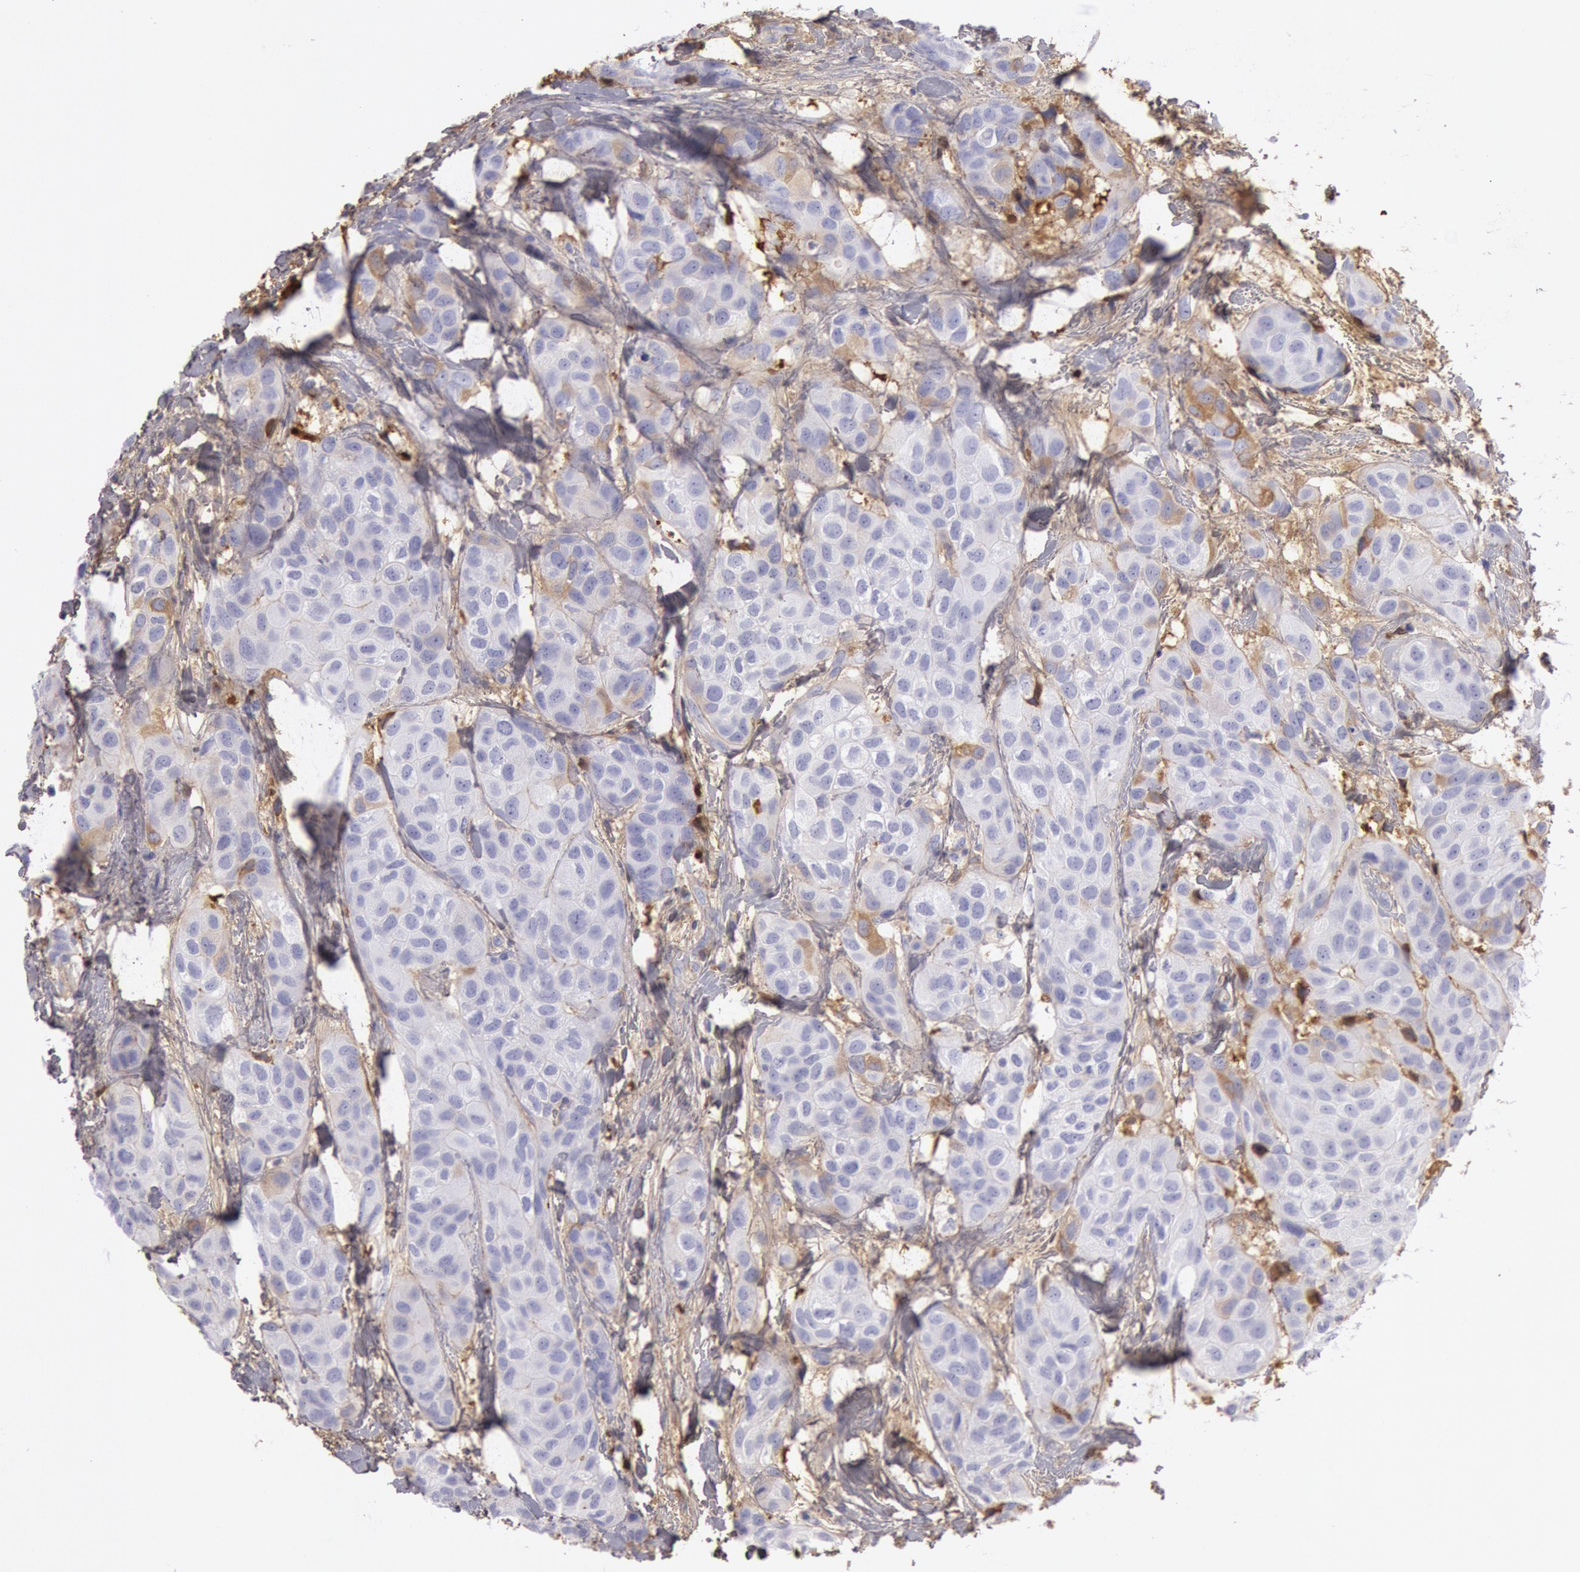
{"staining": {"intensity": "weak", "quantity": "<25%", "location": "cytoplasmic/membranous"}, "tissue": "breast cancer", "cell_type": "Tumor cells", "image_type": "cancer", "snomed": [{"axis": "morphology", "description": "Duct carcinoma"}, {"axis": "topography", "description": "Breast"}], "caption": "Protein analysis of breast cancer (infiltrating ductal carcinoma) shows no significant expression in tumor cells. (Stains: DAB immunohistochemistry with hematoxylin counter stain, Microscopy: brightfield microscopy at high magnification).", "gene": "IGHG1", "patient": {"sex": "female", "age": 68}}